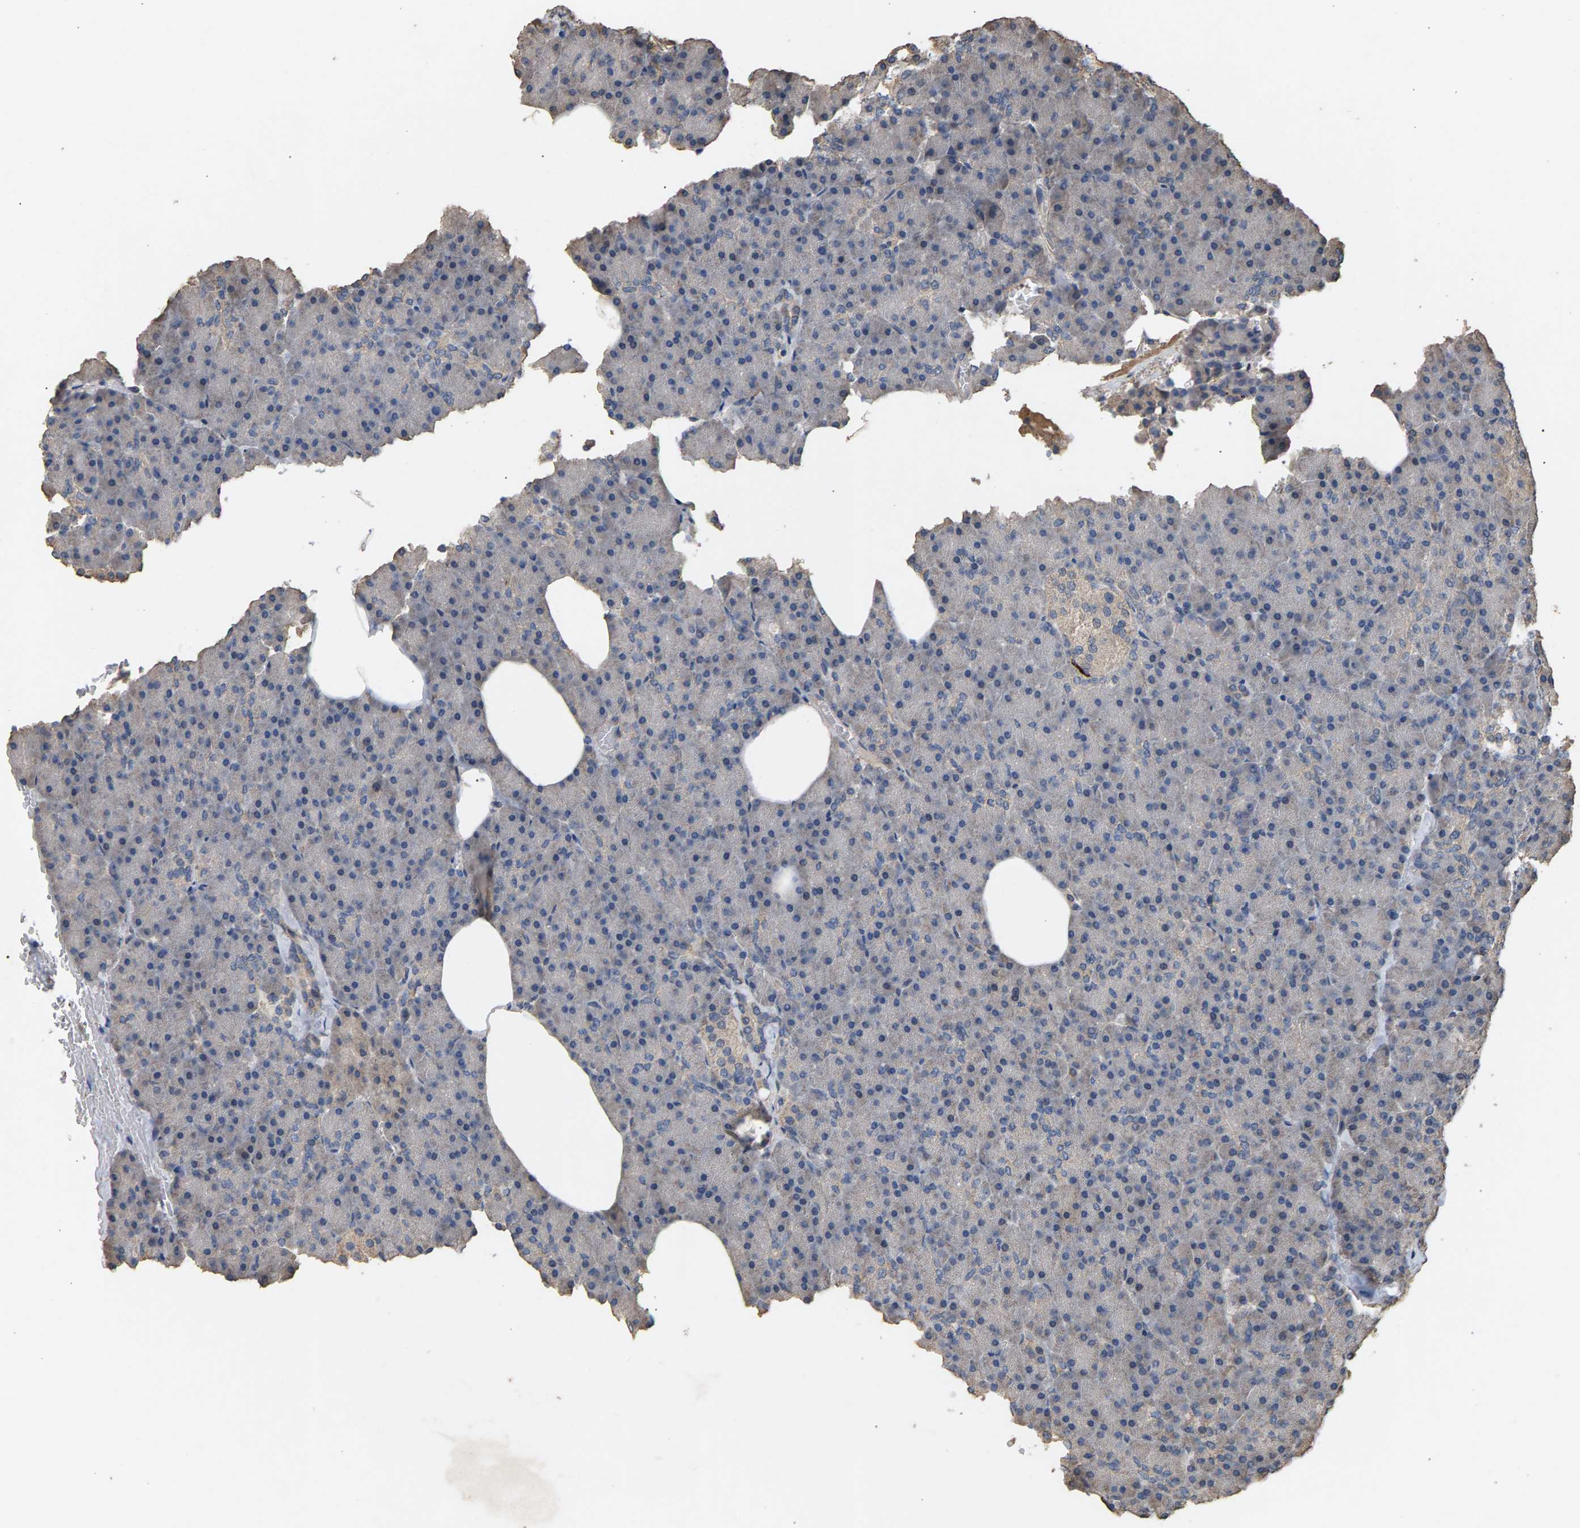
{"staining": {"intensity": "weak", "quantity": "<25%", "location": "cytoplasmic/membranous"}, "tissue": "pancreas", "cell_type": "Exocrine glandular cells", "image_type": "normal", "snomed": [{"axis": "morphology", "description": "Normal tissue, NOS"}, {"axis": "topography", "description": "Pancreas"}], "caption": "This is a histopathology image of IHC staining of benign pancreas, which shows no expression in exocrine glandular cells. (DAB (3,3'-diaminobenzidine) immunohistochemistry visualized using brightfield microscopy, high magnification).", "gene": "HTRA3", "patient": {"sex": "female", "age": 35}}